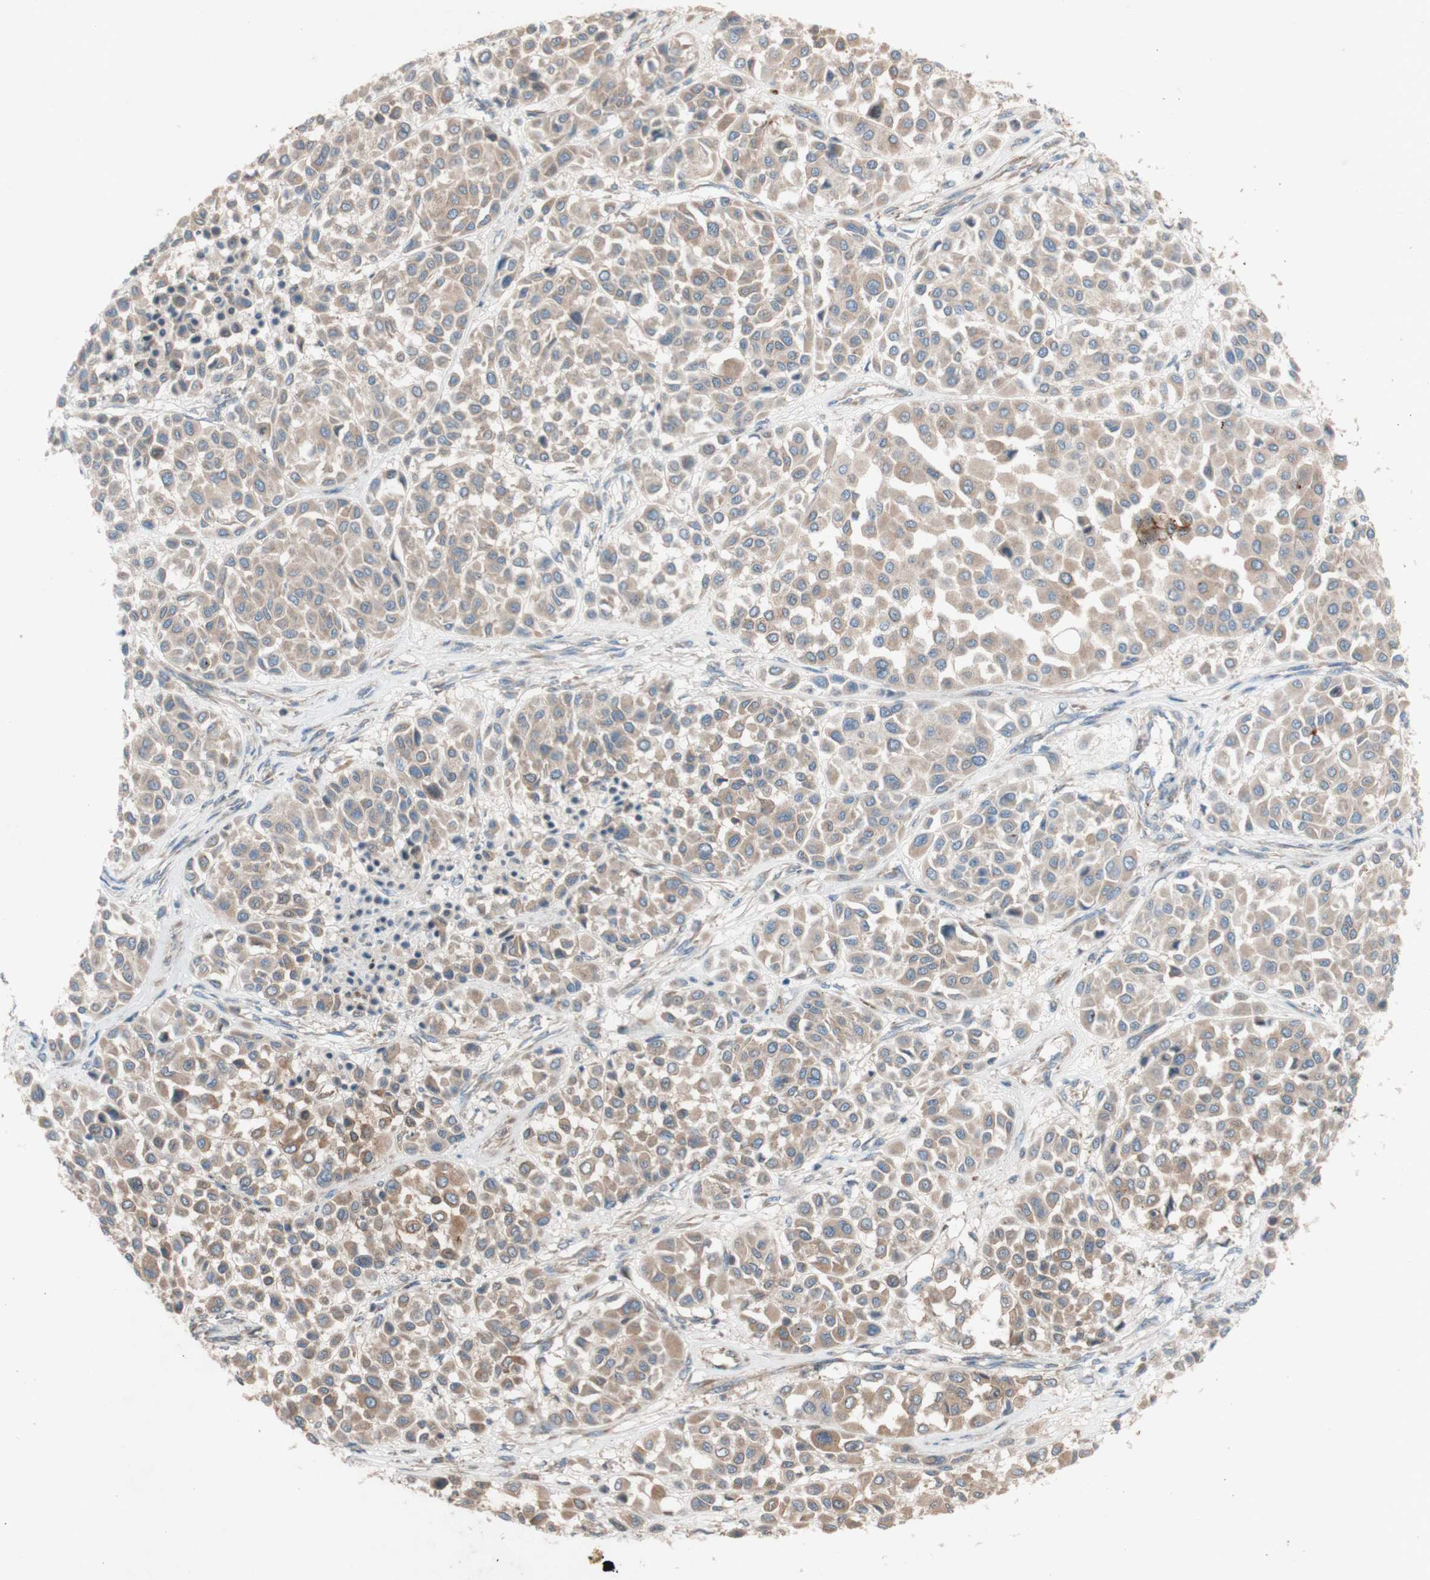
{"staining": {"intensity": "weak", "quantity": ">75%", "location": "cytoplasmic/membranous"}, "tissue": "melanoma", "cell_type": "Tumor cells", "image_type": "cancer", "snomed": [{"axis": "morphology", "description": "Malignant melanoma, Metastatic site"}, {"axis": "topography", "description": "Soft tissue"}], "caption": "Protein analysis of melanoma tissue exhibits weak cytoplasmic/membranous positivity in approximately >75% of tumor cells.", "gene": "TST", "patient": {"sex": "male", "age": 41}}